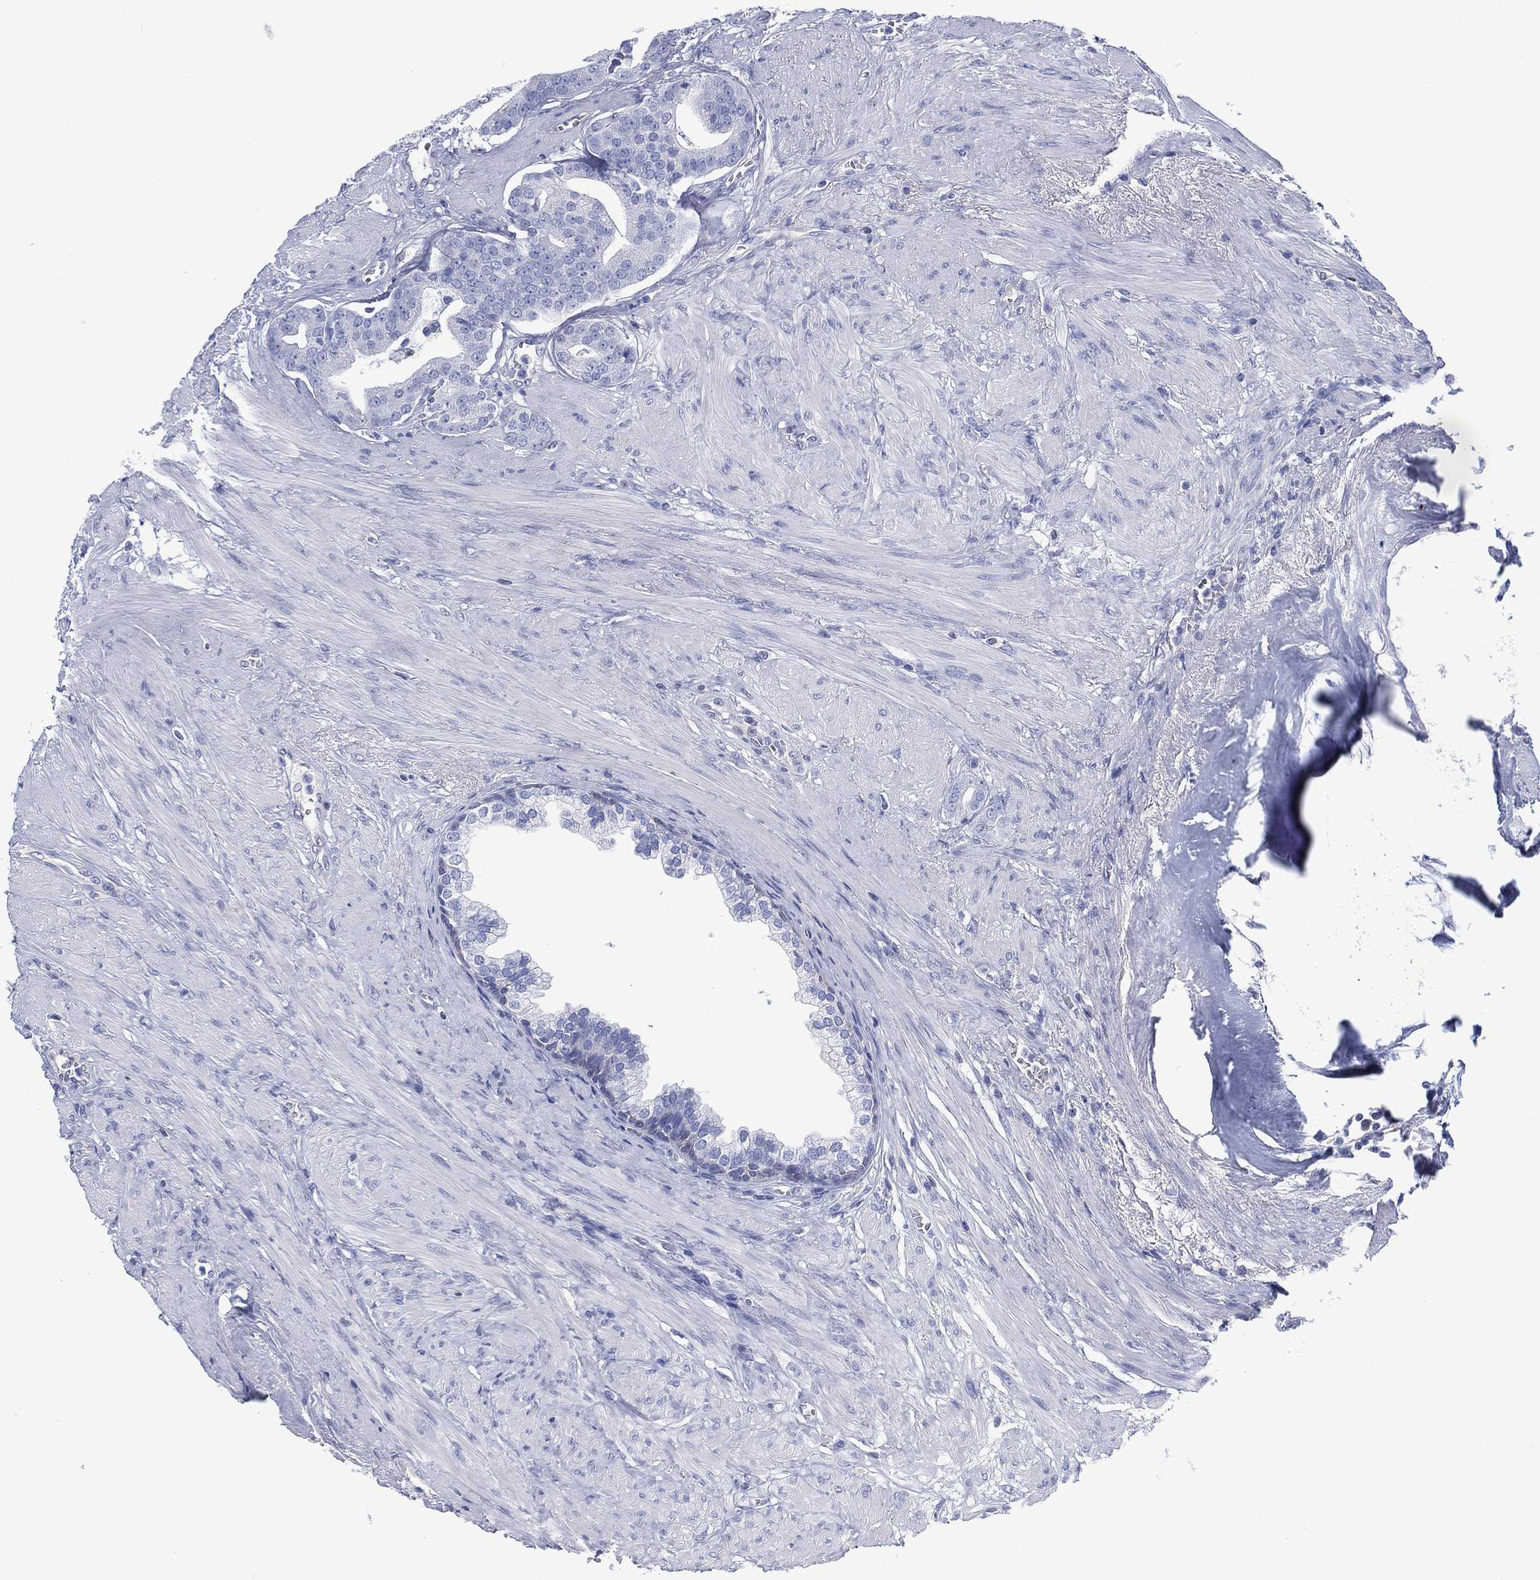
{"staining": {"intensity": "negative", "quantity": "none", "location": "none"}, "tissue": "prostate cancer", "cell_type": "Tumor cells", "image_type": "cancer", "snomed": [{"axis": "morphology", "description": "Adenocarcinoma, NOS"}, {"axis": "topography", "description": "Prostate"}], "caption": "DAB immunohistochemical staining of prostate cancer (adenocarcinoma) exhibits no significant expression in tumor cells. (DAB (3,3'-diaminobenzidine) IHC with hematoxylin counter stain).", "gene": "DDI1", "patient": {"sex": "male", "age": 69}}